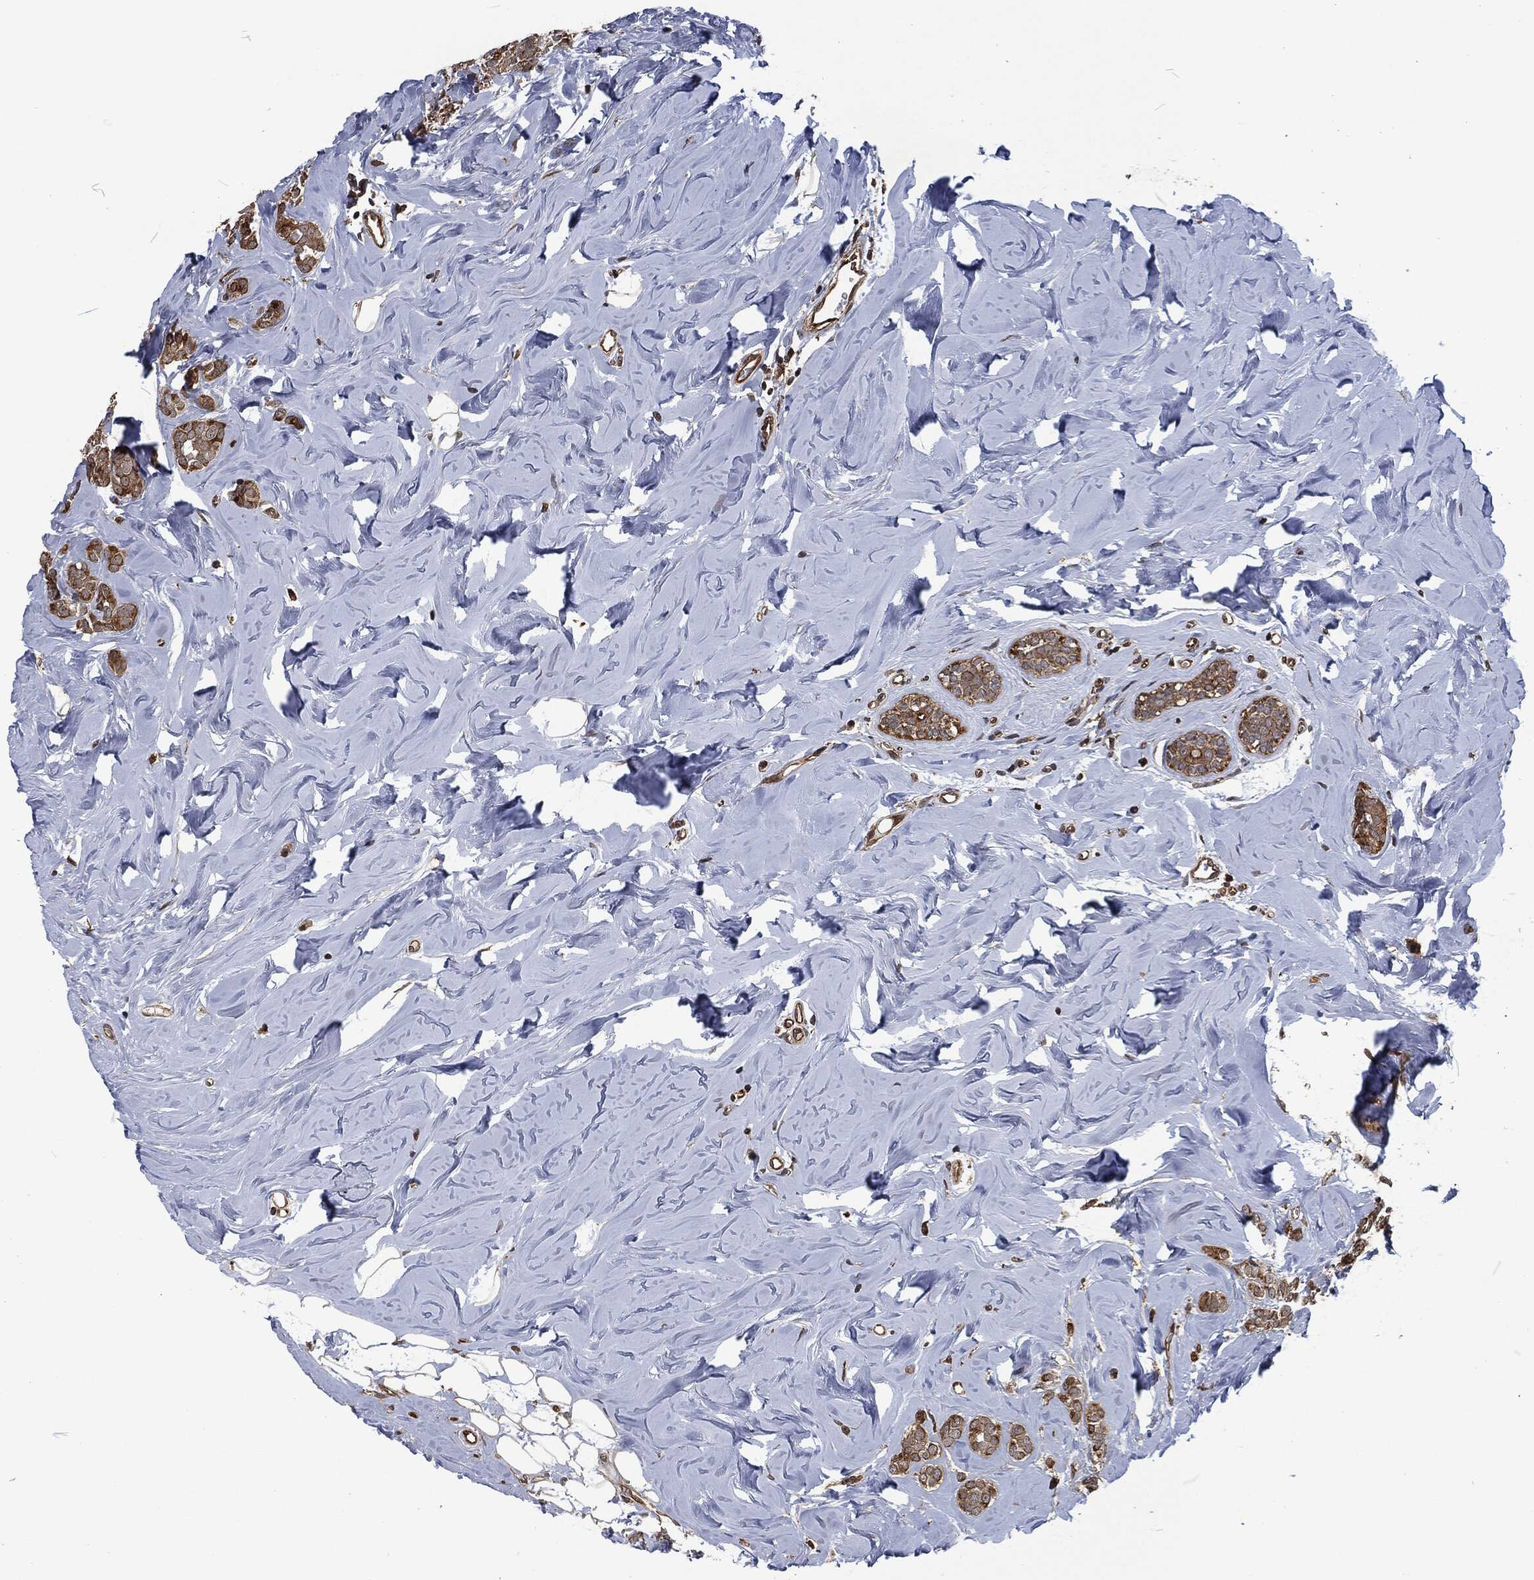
{"staining": {"intensity": "weak", "quantity": ">75%", "location": "cytoplasmic/membranous"}, "tissue": "breast cancer", "cell_type": "Tumor cells", "image_type": "cancer", "snomed": [{"axis": "morphology", "description": "Lobular carcinoma"}, {"axis": "topography", "description": "Breast"}], "caption": "Brown immunohistochemical staining in human breast lobular carcinoma demonstrates weak cytoplasmic/membranous expression in about >75% of tumor cells. (DAB (3,3'-diaminobenzidine) IHC with brightfield microscopy, high magnification).", "gene": "CMPK2", "patient": {"sex": "female", "age": 49}}